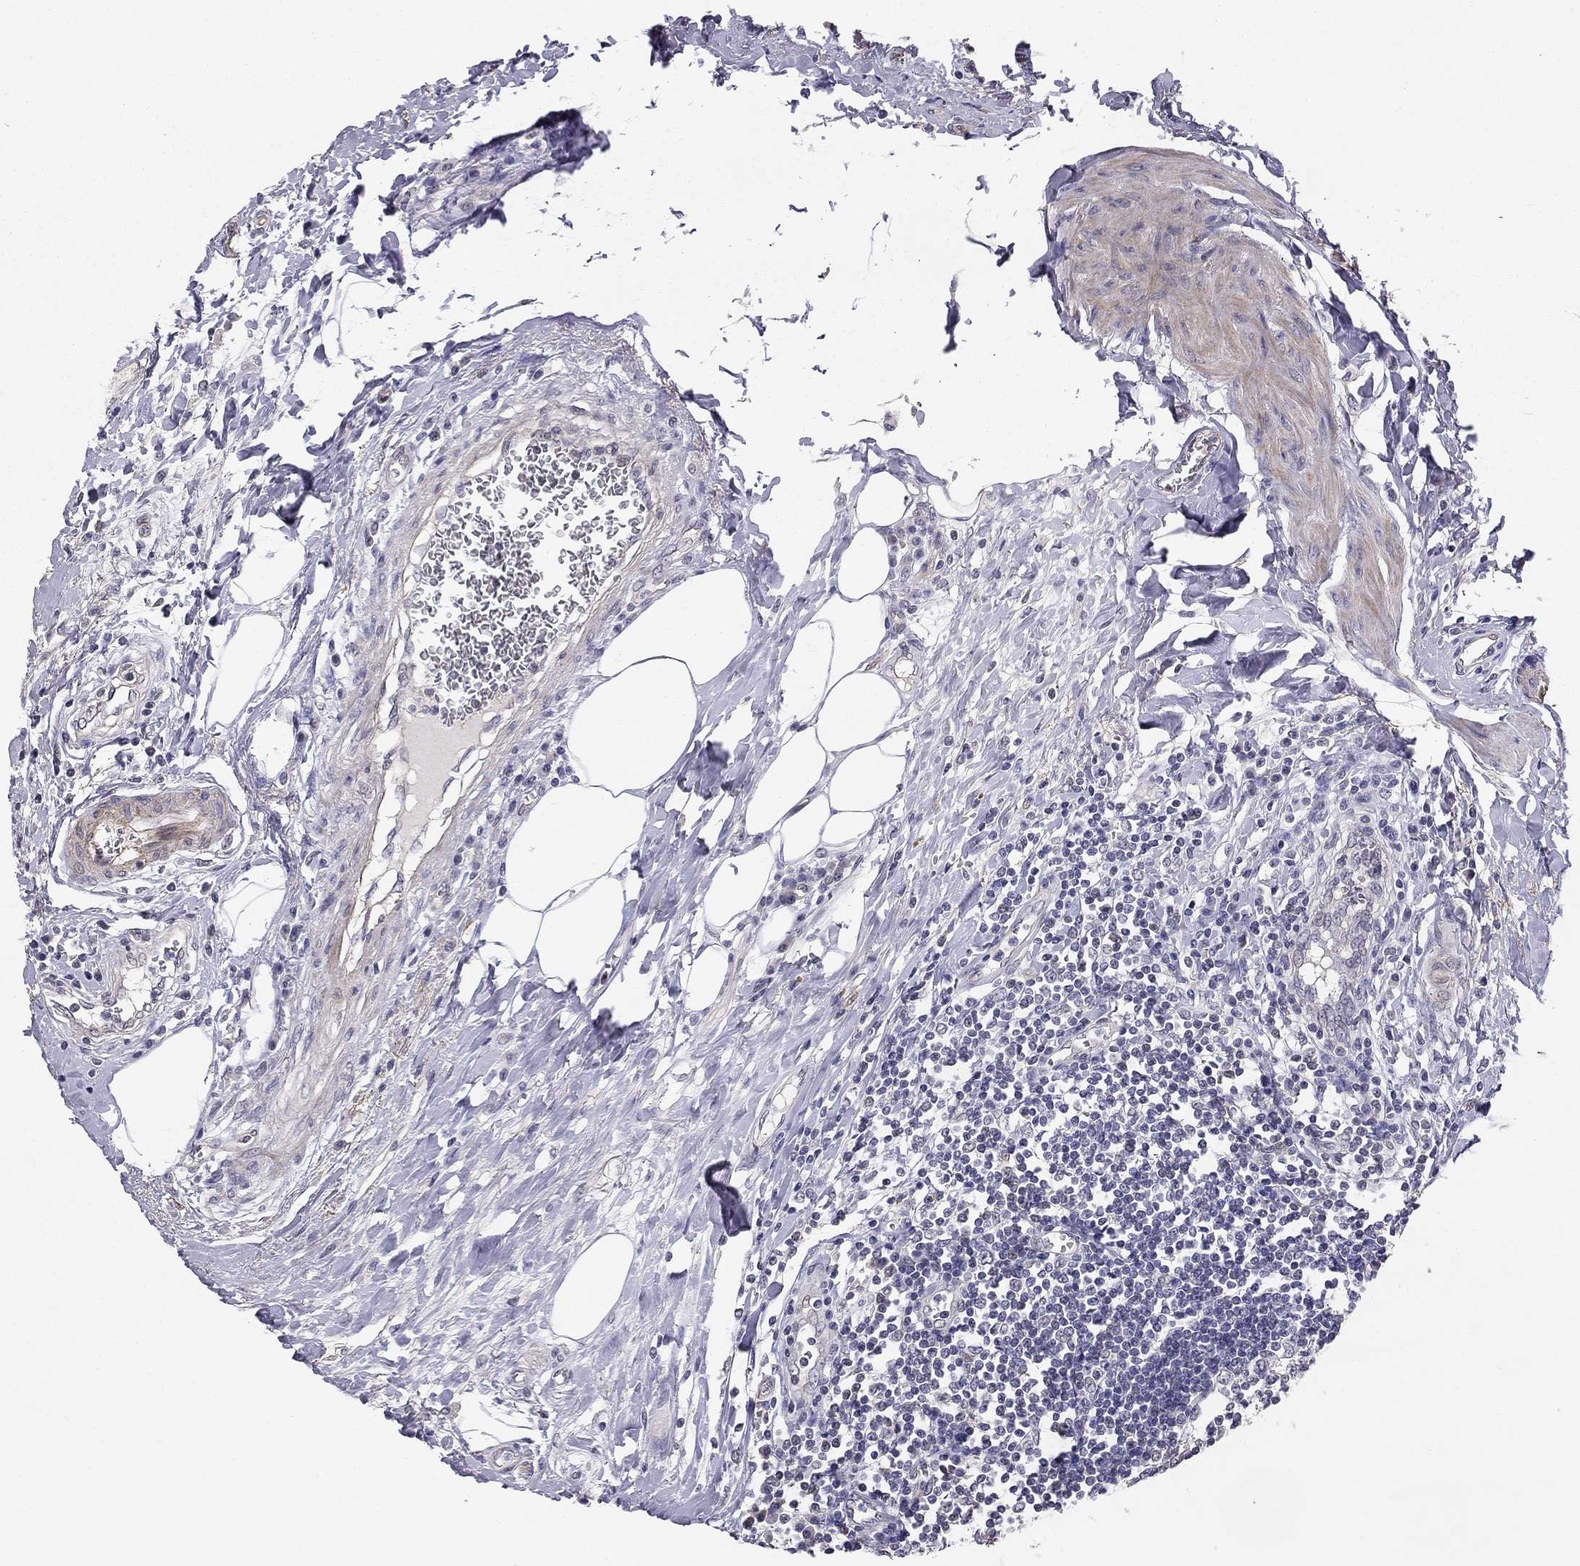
{"staining": {"intensity": "negative", "quantity": "none", "location": "none"}, "tissue": "urothelial cancer", "cell_type": "Tumor cells", "image_type": "cancer", "snomed": [{"axis": "morphology", "description": "Urothelial carcinoma, High grade"}, {"axis": "topography", "description": "Urinary bladder"}], "caption": "Image shows no significant protein expression in tumor cells of high-grade urothelial carcinoma.", "gene": "GJB4", "patient": {"sex": "female", "age": 58}}